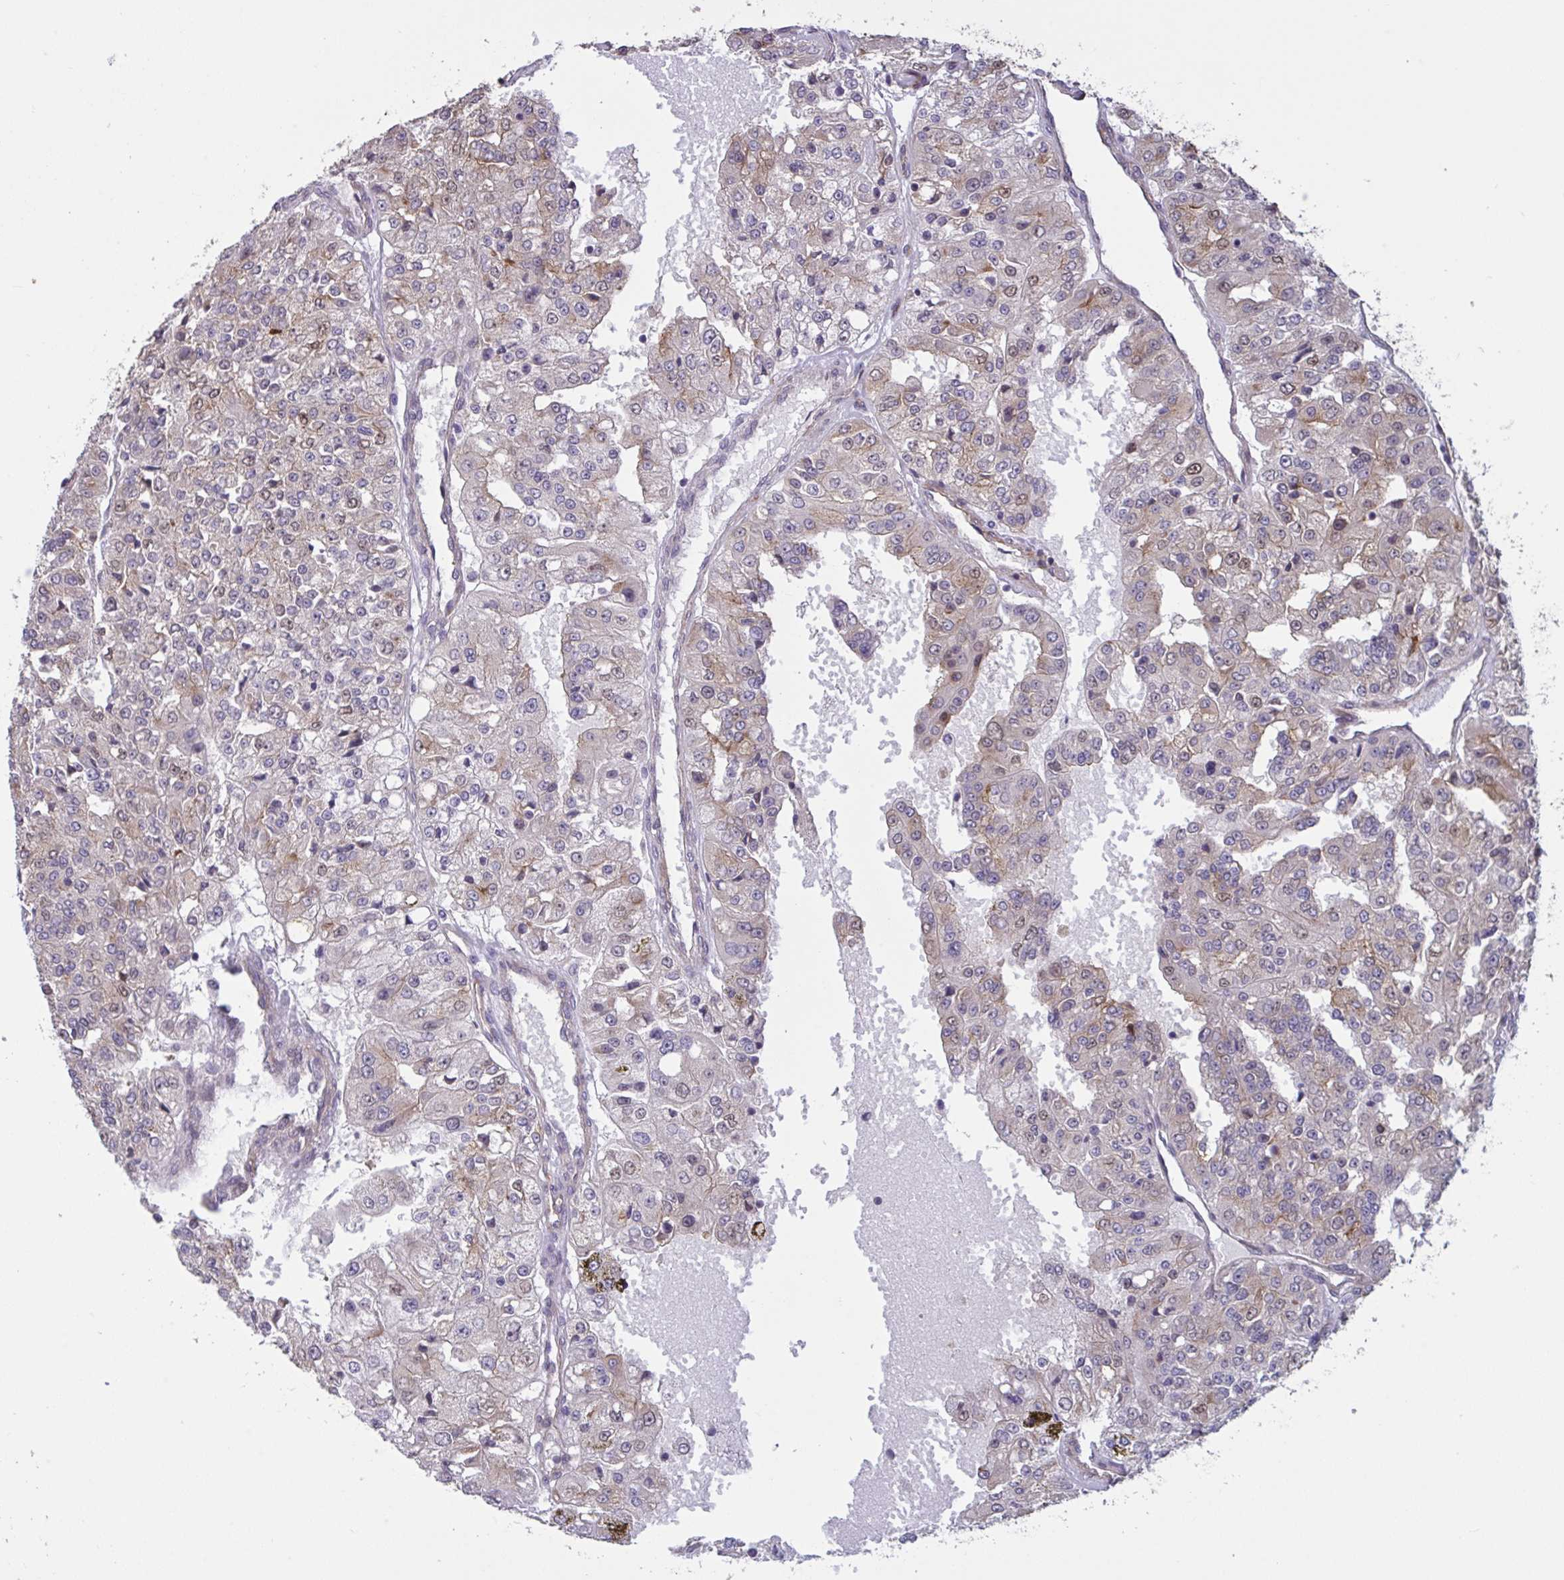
{"staining": {"intensity": "weak", "quantity": "<25%", "location": "cytoplasmic/membranous"}, "tissue": "renal cancer", "cell_type": "Tumor cells", "image_type": "cancer", "snomed": [{"axis": "morphology", "description": "Adenocarcinoma, NOS"}, {"axis": "topography", "description": "Kidney"}], "caption": "The histopathology image displays no staining of tumor cells in adenocarcinoma (renal).", "gene": "IPO5", "patient": {"sex": "female", "age": 63}}